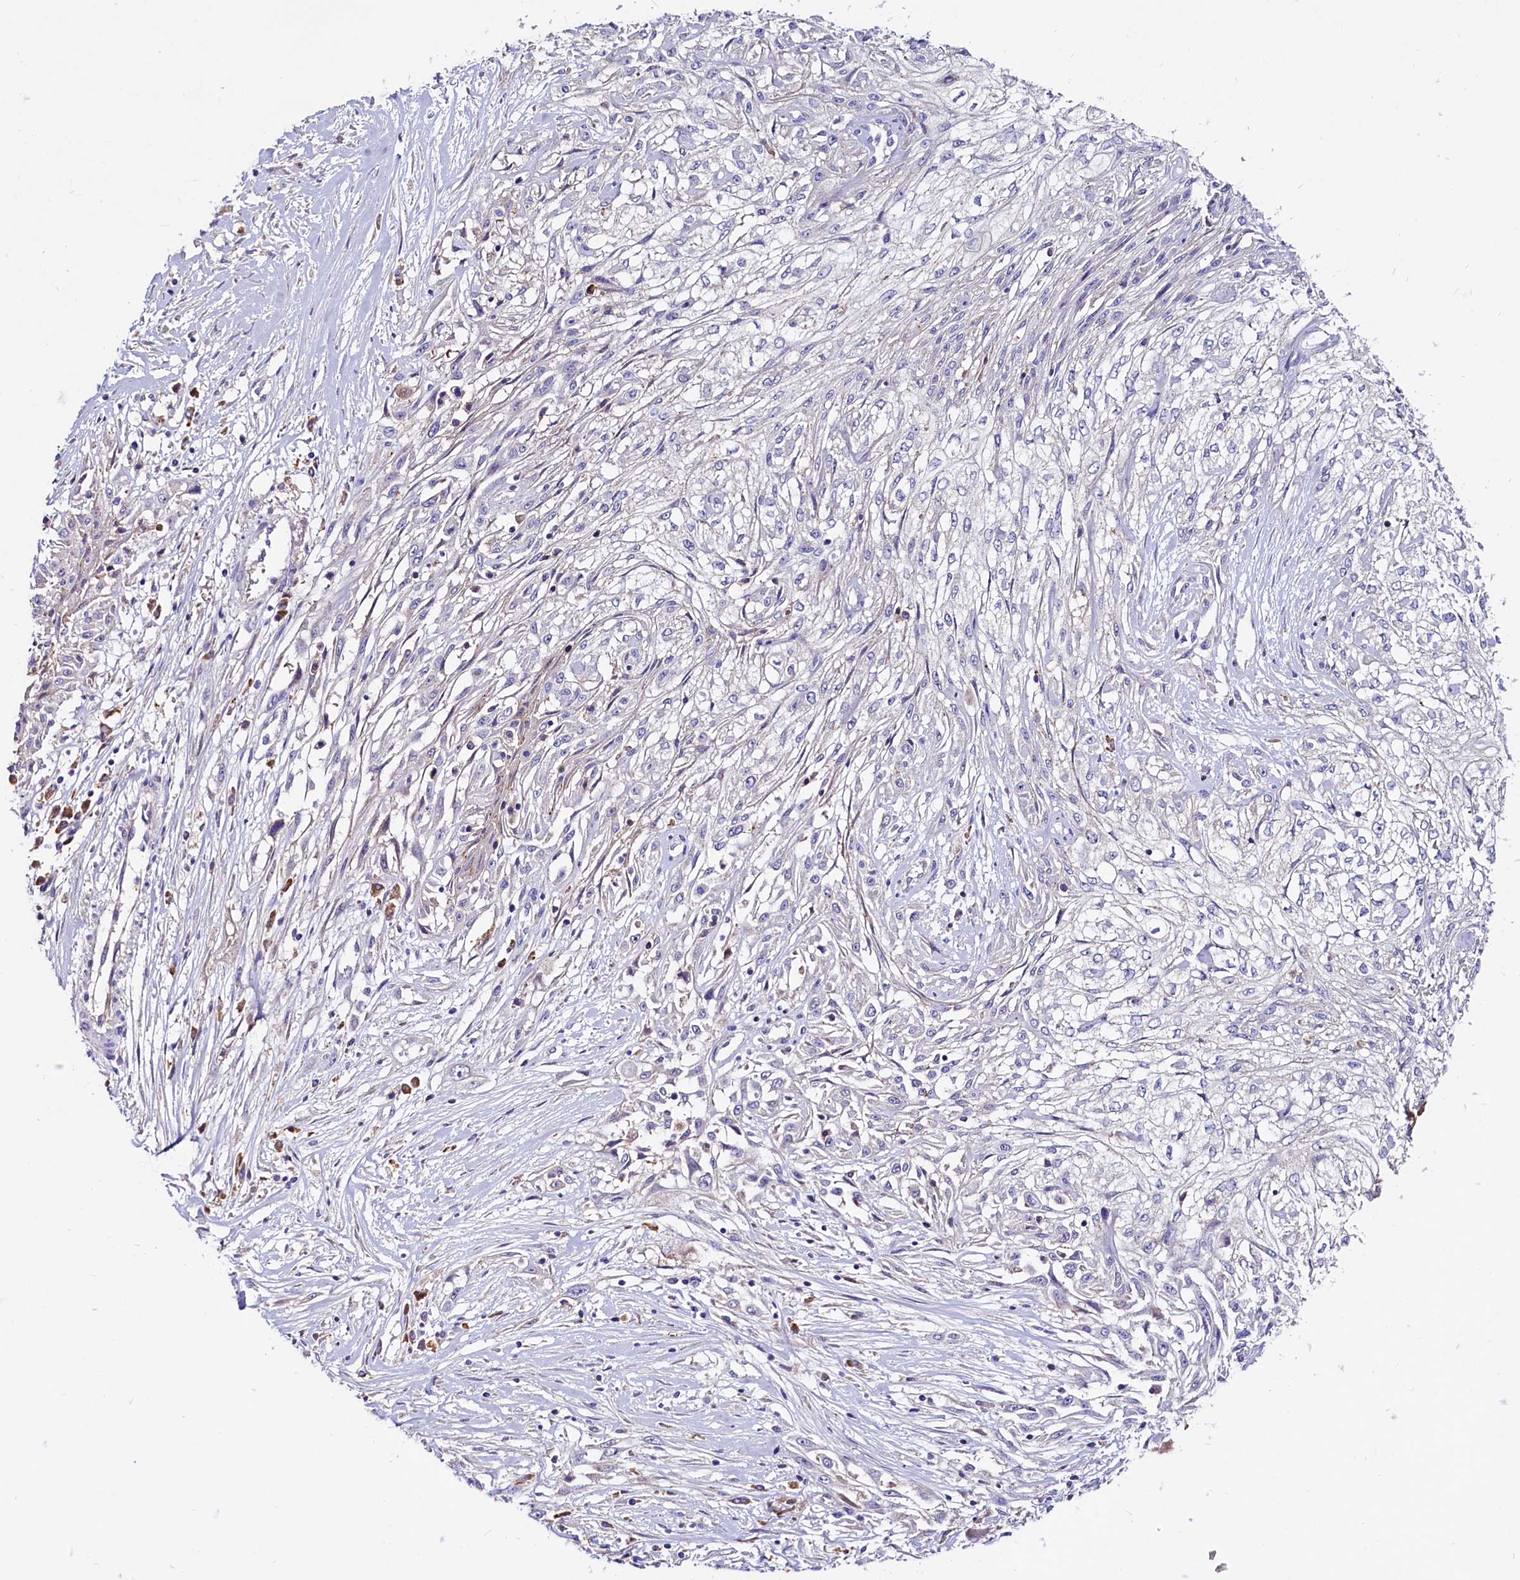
{"staining": {"intensity": "negative", "quantity": "none", "location": "none"}, "tissue": "skin cancer", "cell_type": "Tumor cells", "image_type": "cancer", "snomed": [{"axis": "morphology", "description": "Squamous cell carcinoma, NOS"}, {"axis": "morphology", "description": "Squamous cell carcinoma, metastatic, NOS"}, {"axis": "topography", "description": "Skin"}, {"axis": "topography", "description": "Lymph node"}], "caption": "Tumor cells are negative for brown protein staining in skin cancer.", "gene": "IL17RD", "patient": {"sex": "male", "age": 75}}